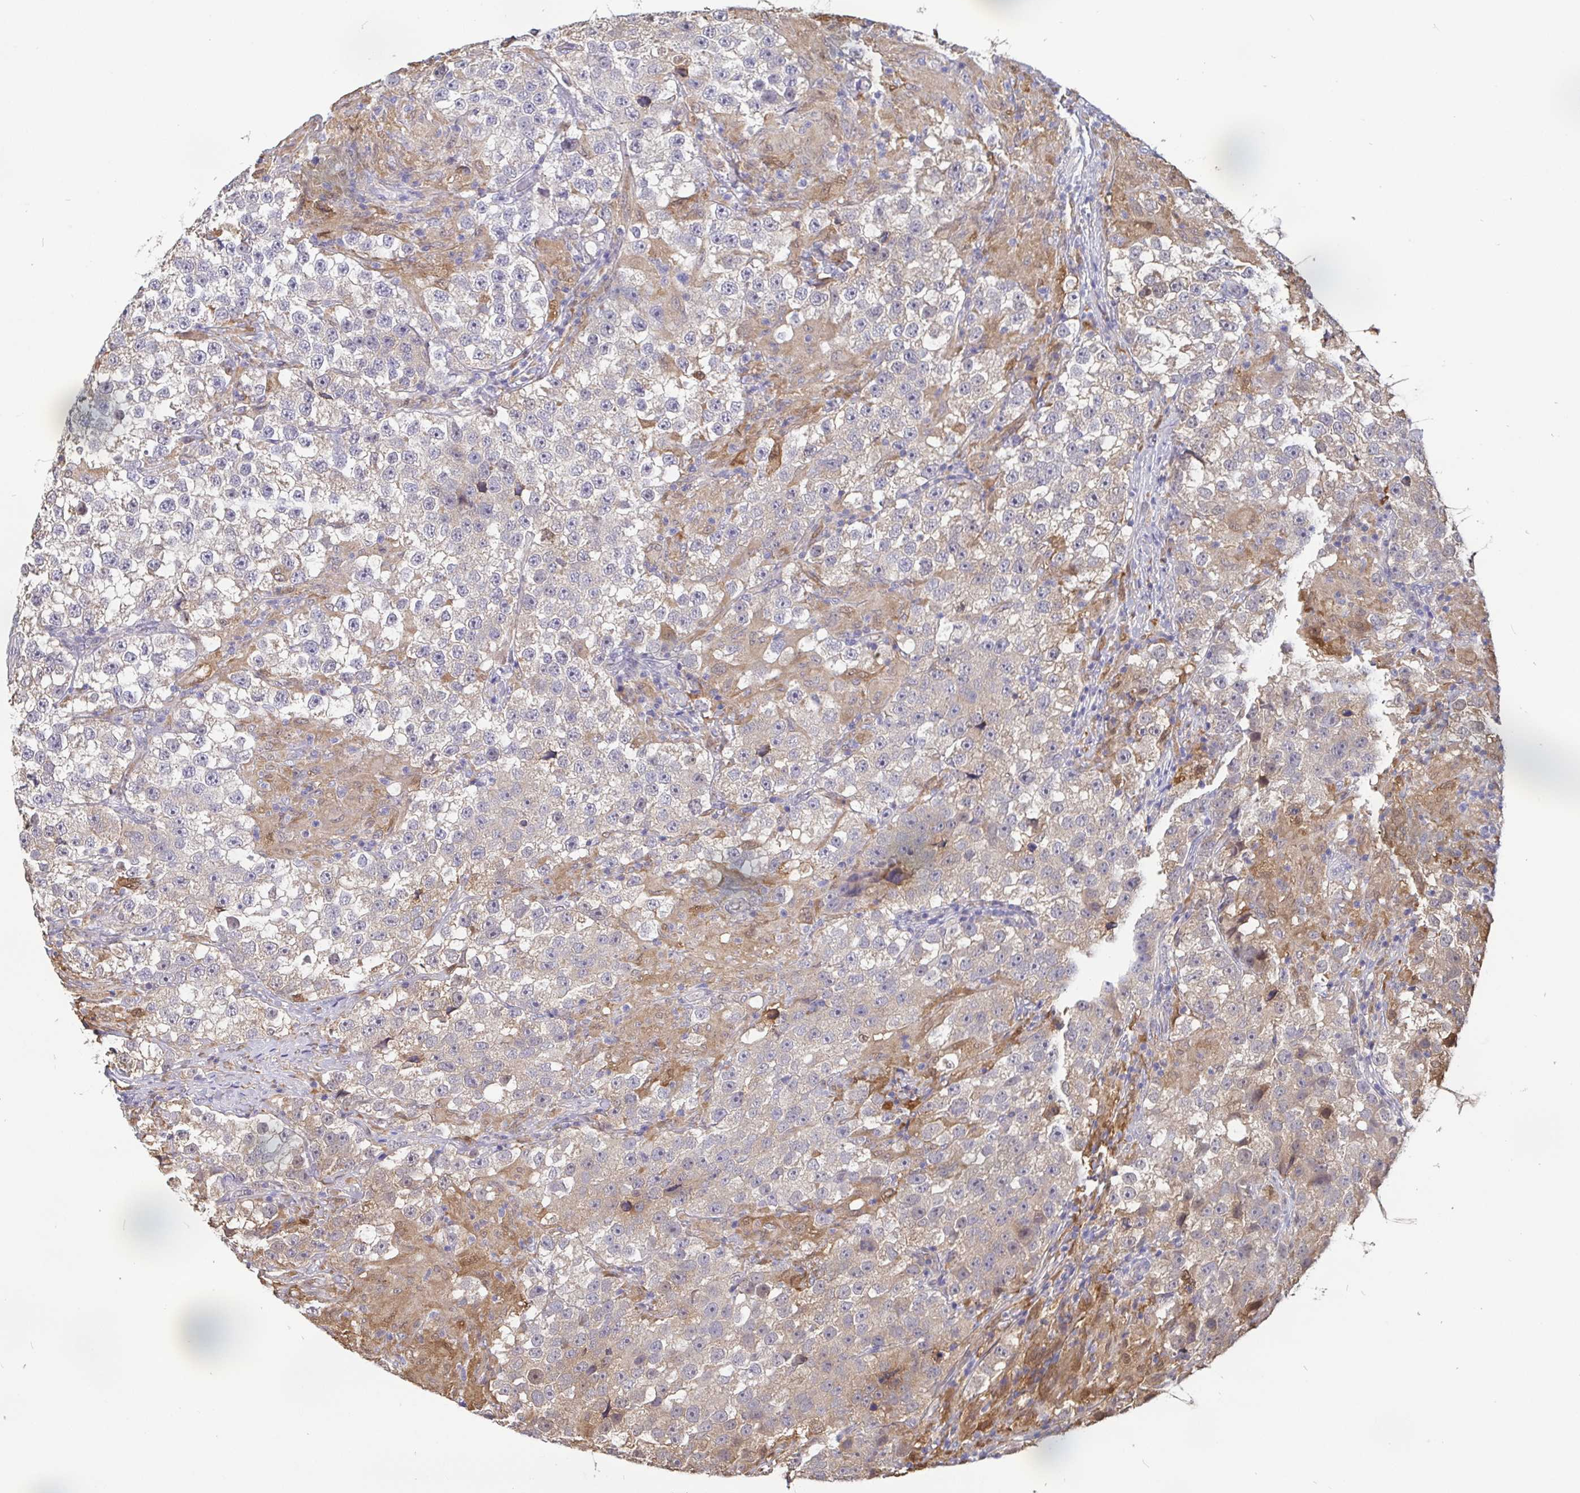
{"staining": {"intensity": "negative", "quantity": "none", "location": "none"}, "tissue": "testis cancer", "cell_type": "Tumor cells", "image_type": "cancer", "snomed": [{"axis": "morphology", "description": "Seminoma, NOS"}, {"axis": "topography", "description": "Testis"}], "caption": "The immunohistochemistry (IHC) image has no significant expression in tumor cells of seminoma (testis) tissue.", "gene": "IDH1", "patient": {"sex": "male", "age": 46}}